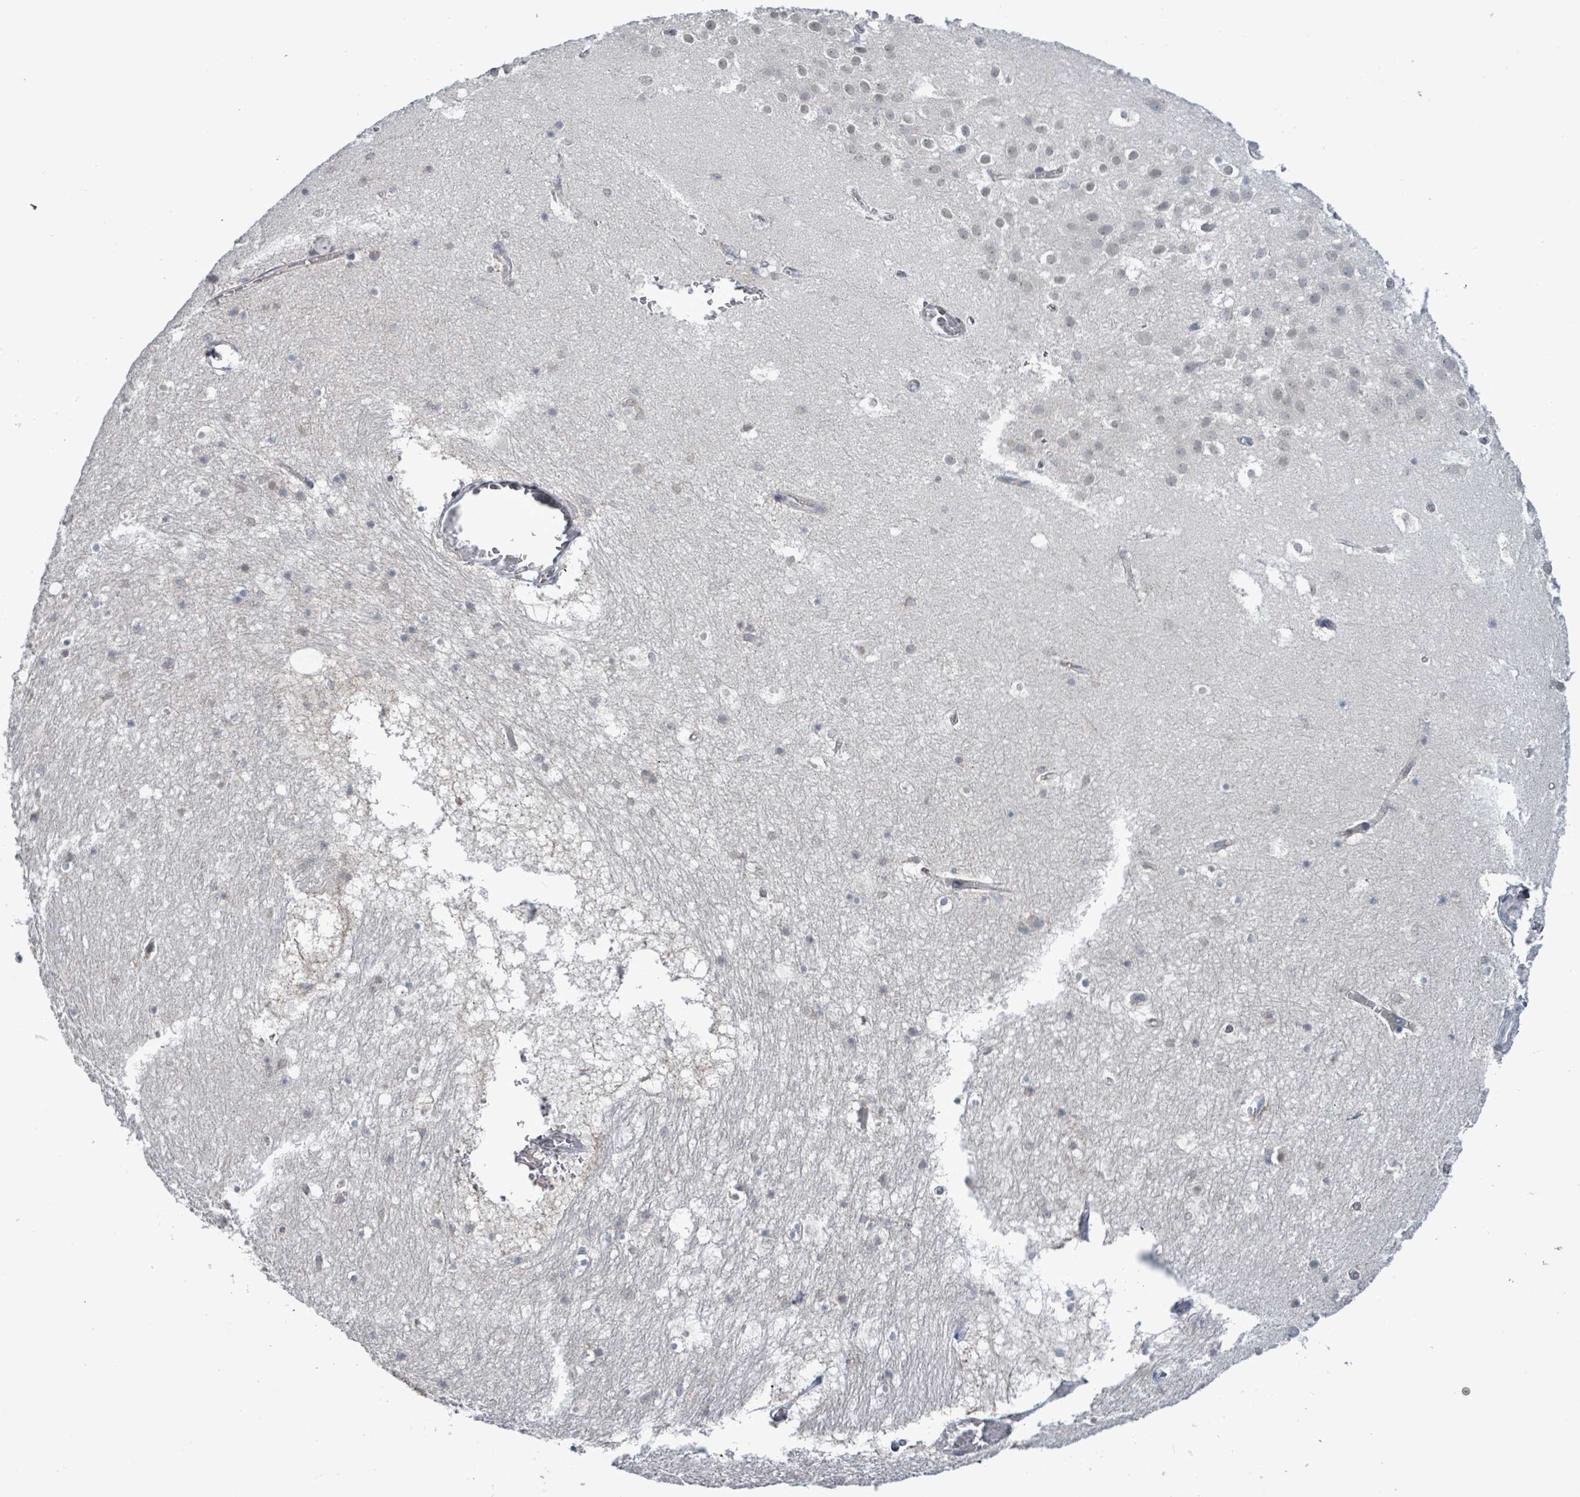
{"staining": {"intensity": "negative", "quantity": "none", "location": "none"}, "tissue": "hippocampus", "cell_type": "Glial cells", "image_type": "normal", "snomed": [{"axis": "morphology", "description": "Normal tissue, NOS"}, {"axis": "topography", "description": "Hippocampus"}], "caption": "The histopathology image shows no staining of glial cells in unremarkable hippocampus. The staining is performed using DAB (3,3'-diaminobenzidine) brown chromogen with nuclei counter-stained in using hematoxylin.", "gene": "COQ10B", "patient": {"sex": "female", "age": 52}}